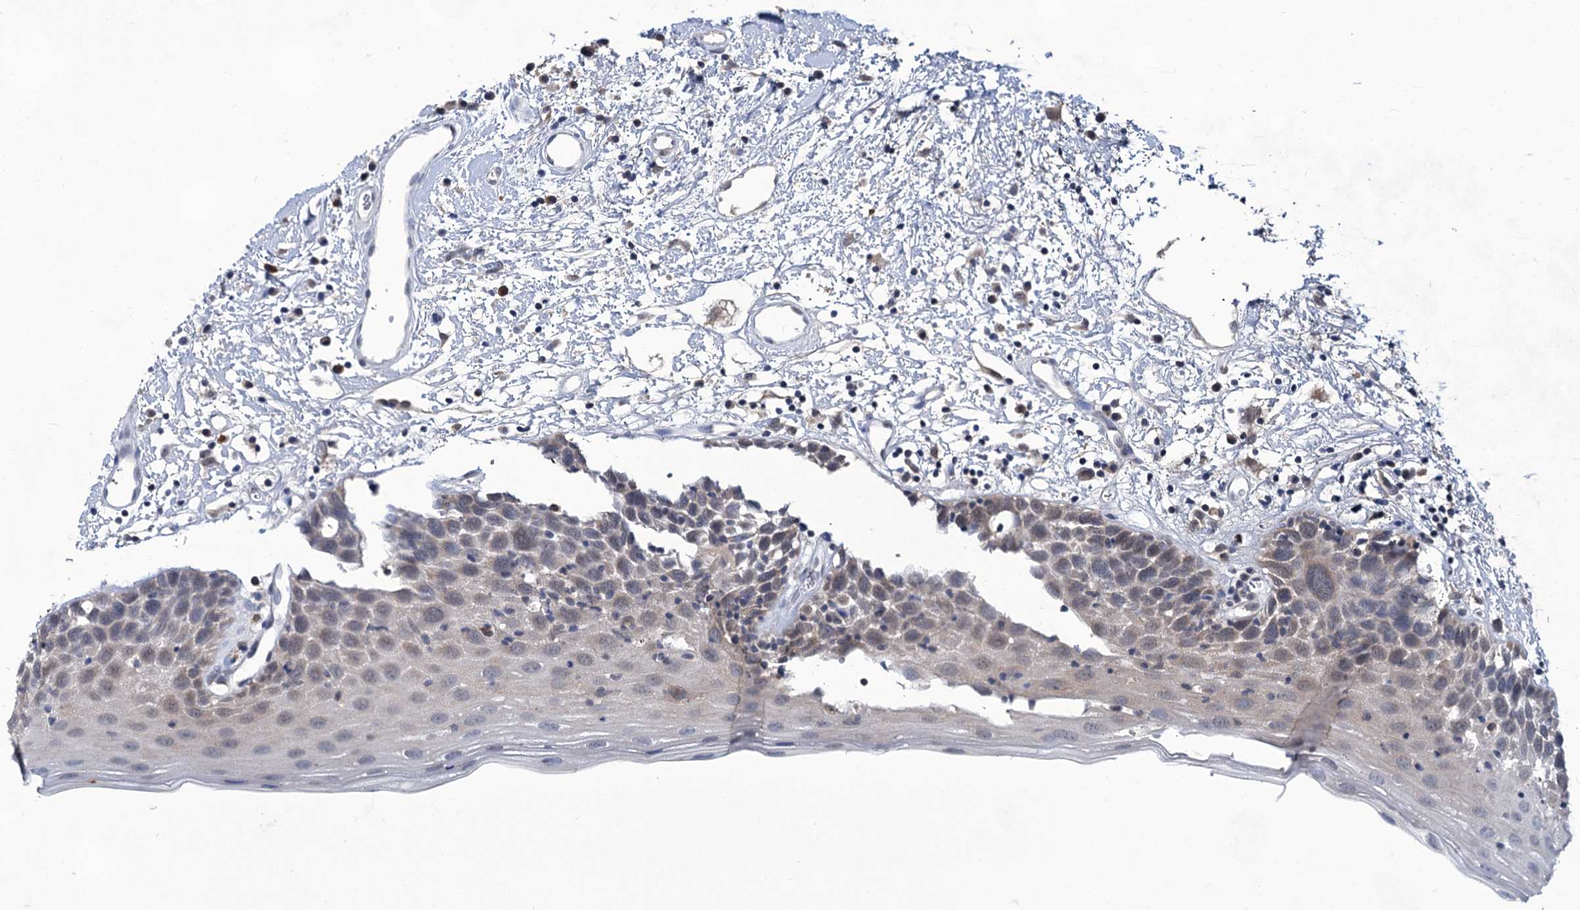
{"staining": {"intensity": "negative", "quantity": "none", "location": "none"}, "tissue": "oral mucosa", "cell_type": "Squamous epithelial cells", "image_type": "normal", "snomed": [{"axis": "morphology", "description": "Normal tissue, NOS"}, {"axis": "topography", "description": "Oral tissue"}], "caption": "Squamous epithelial cells show no significant protein expression in unremarkable oral mucosa. The staining was performed using DAB (3,3'-diaminobenzidine) to visualize the protein expression in brown, while the nuclei were stained in blue with hematoxylin (Magnification: 20x).", "gene": "TTC17", "patient": {"sex": "male", "age": 74}}